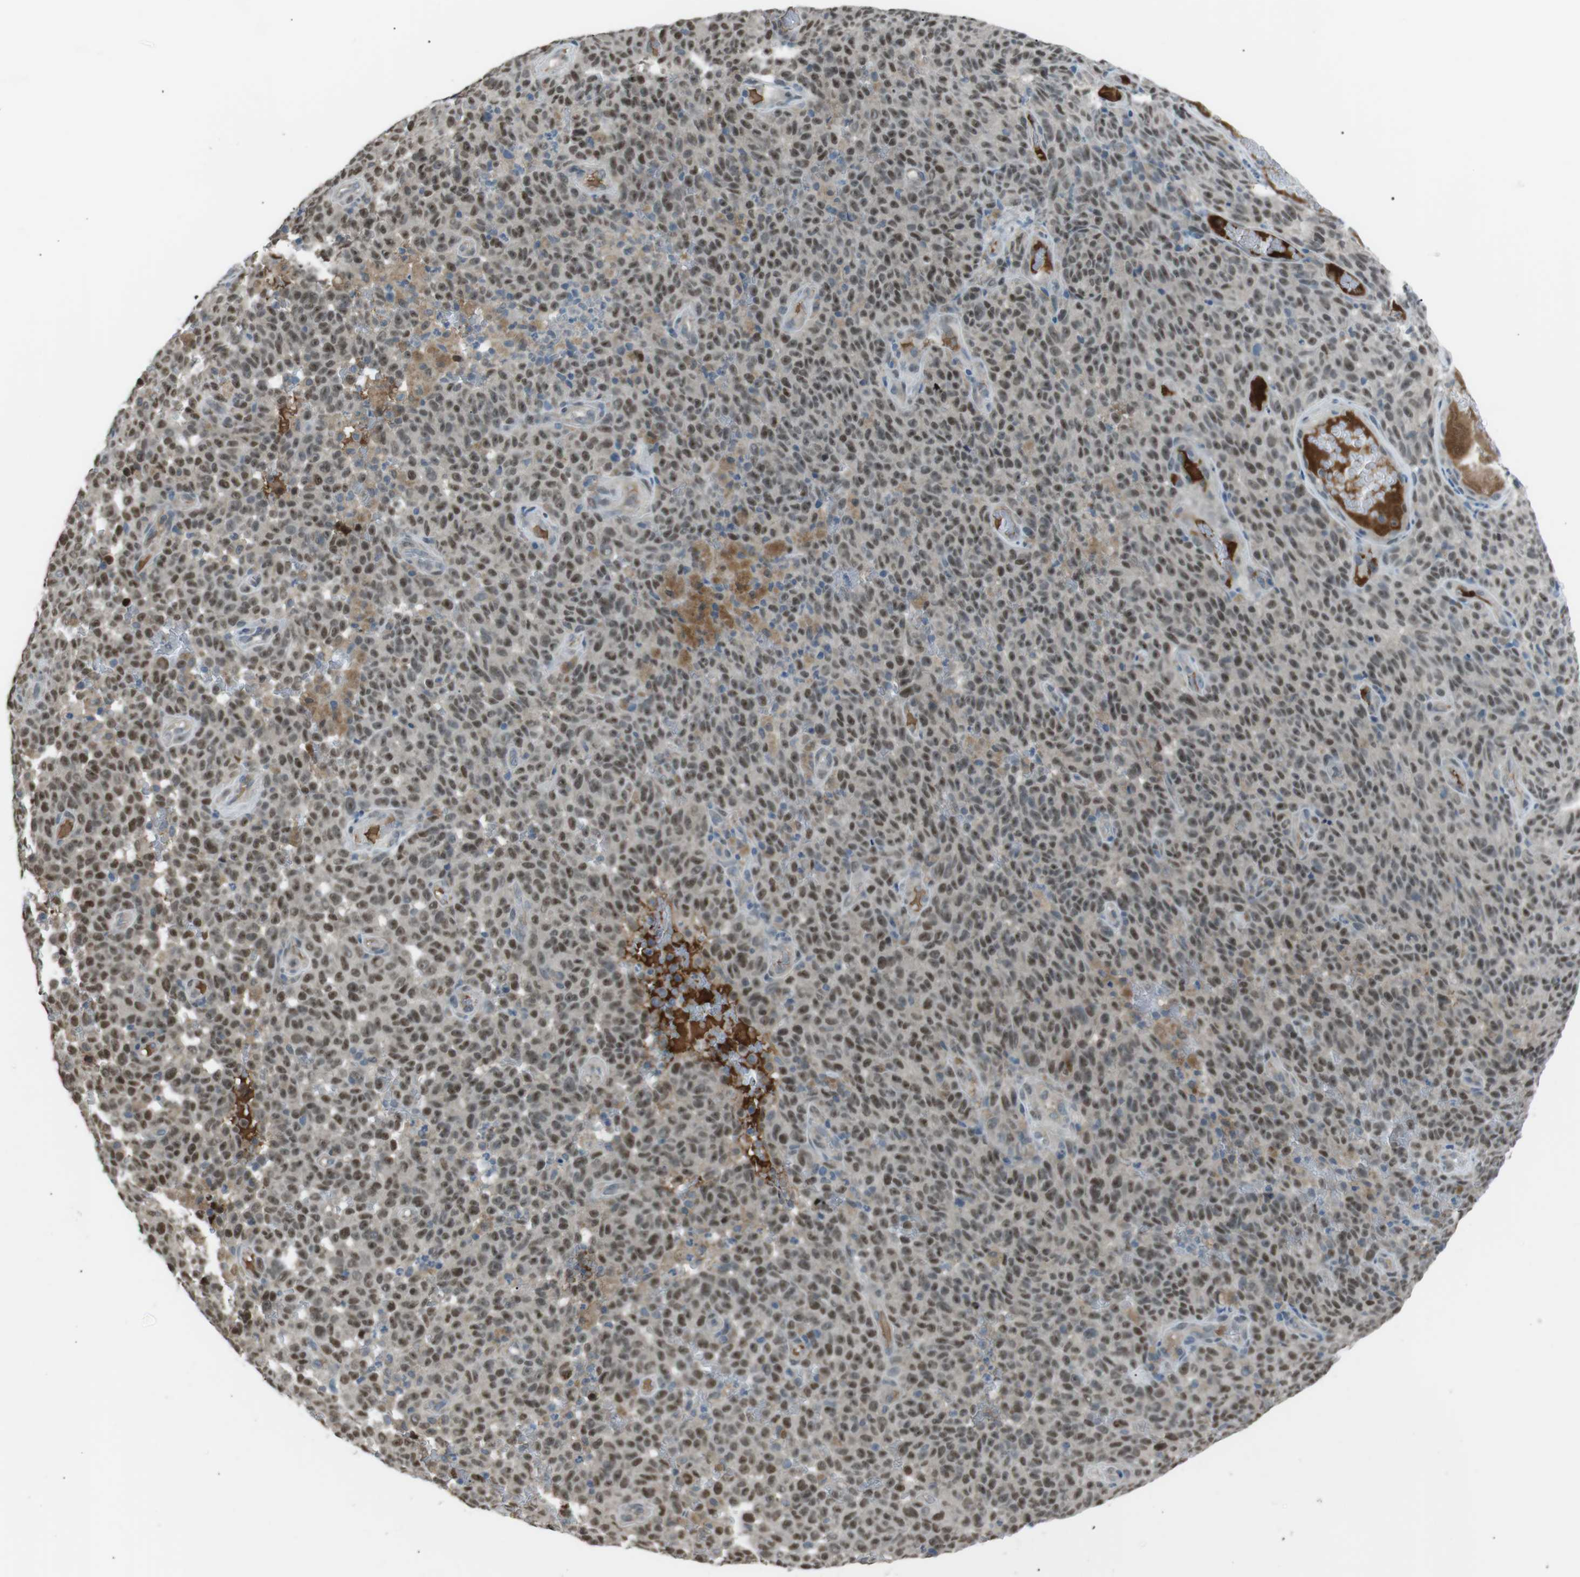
{"staining": {"intensity": "moderate", "quantity": "25%-75%", "location": "nuclear"}, "tissue": "melanoma", "cell_type": "Tumor cells", "image_type": "cancer", "snomed": [{"axis": "morphology", "description": "Malignant melanoma, NOS"}, {"axis": "topography", "description": "Skin"}], "caption": "IHC of human malignant melanoma shows medium levels of moderate nuclear positivity in about 25%-75% of tumor cells.", "gene": "SRPK2", "patient": {"sex": "female", "age": 82}}